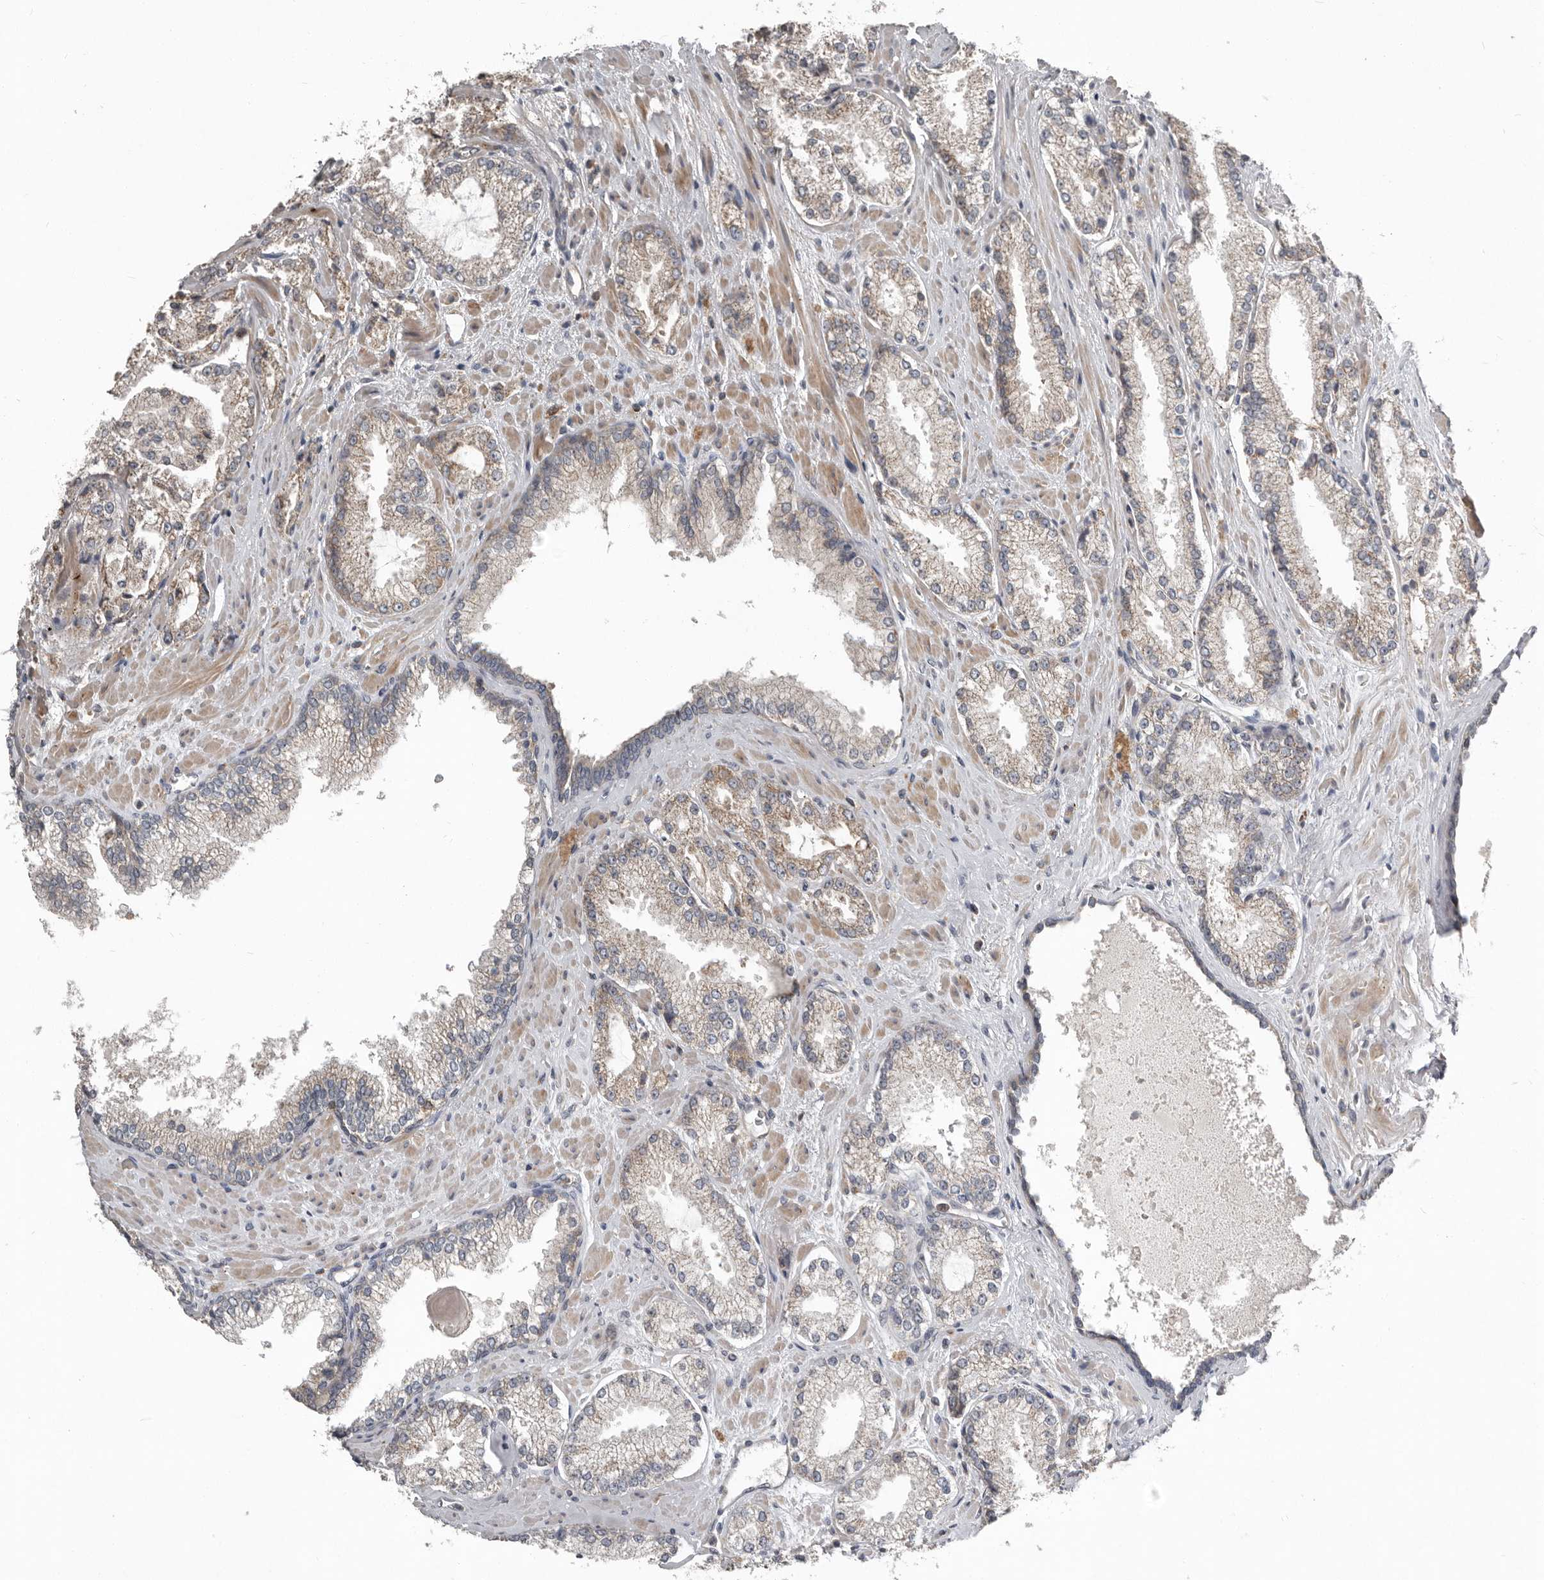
{"staining": {"intensity": "weak", "quantity": "<25%", "location": "cytoplasmic/membranous"}, "tissue": "prostate cancer", "cell_type": "Tumor cells", "image_type": "cancer", "snomed": [{"axis": "morphology", "description": "Adenocarcinoma, High grade"}, {"axis": "topography", "description": "Prostate"}], "caption": "High-grade adenocarcinoma (prostate) stained for a protein using immunohistochemistry (IHC) exhibits no positivity tumor cells.", "gene": "FBXO31", "patient": {"sex": "male", "age": 73}}